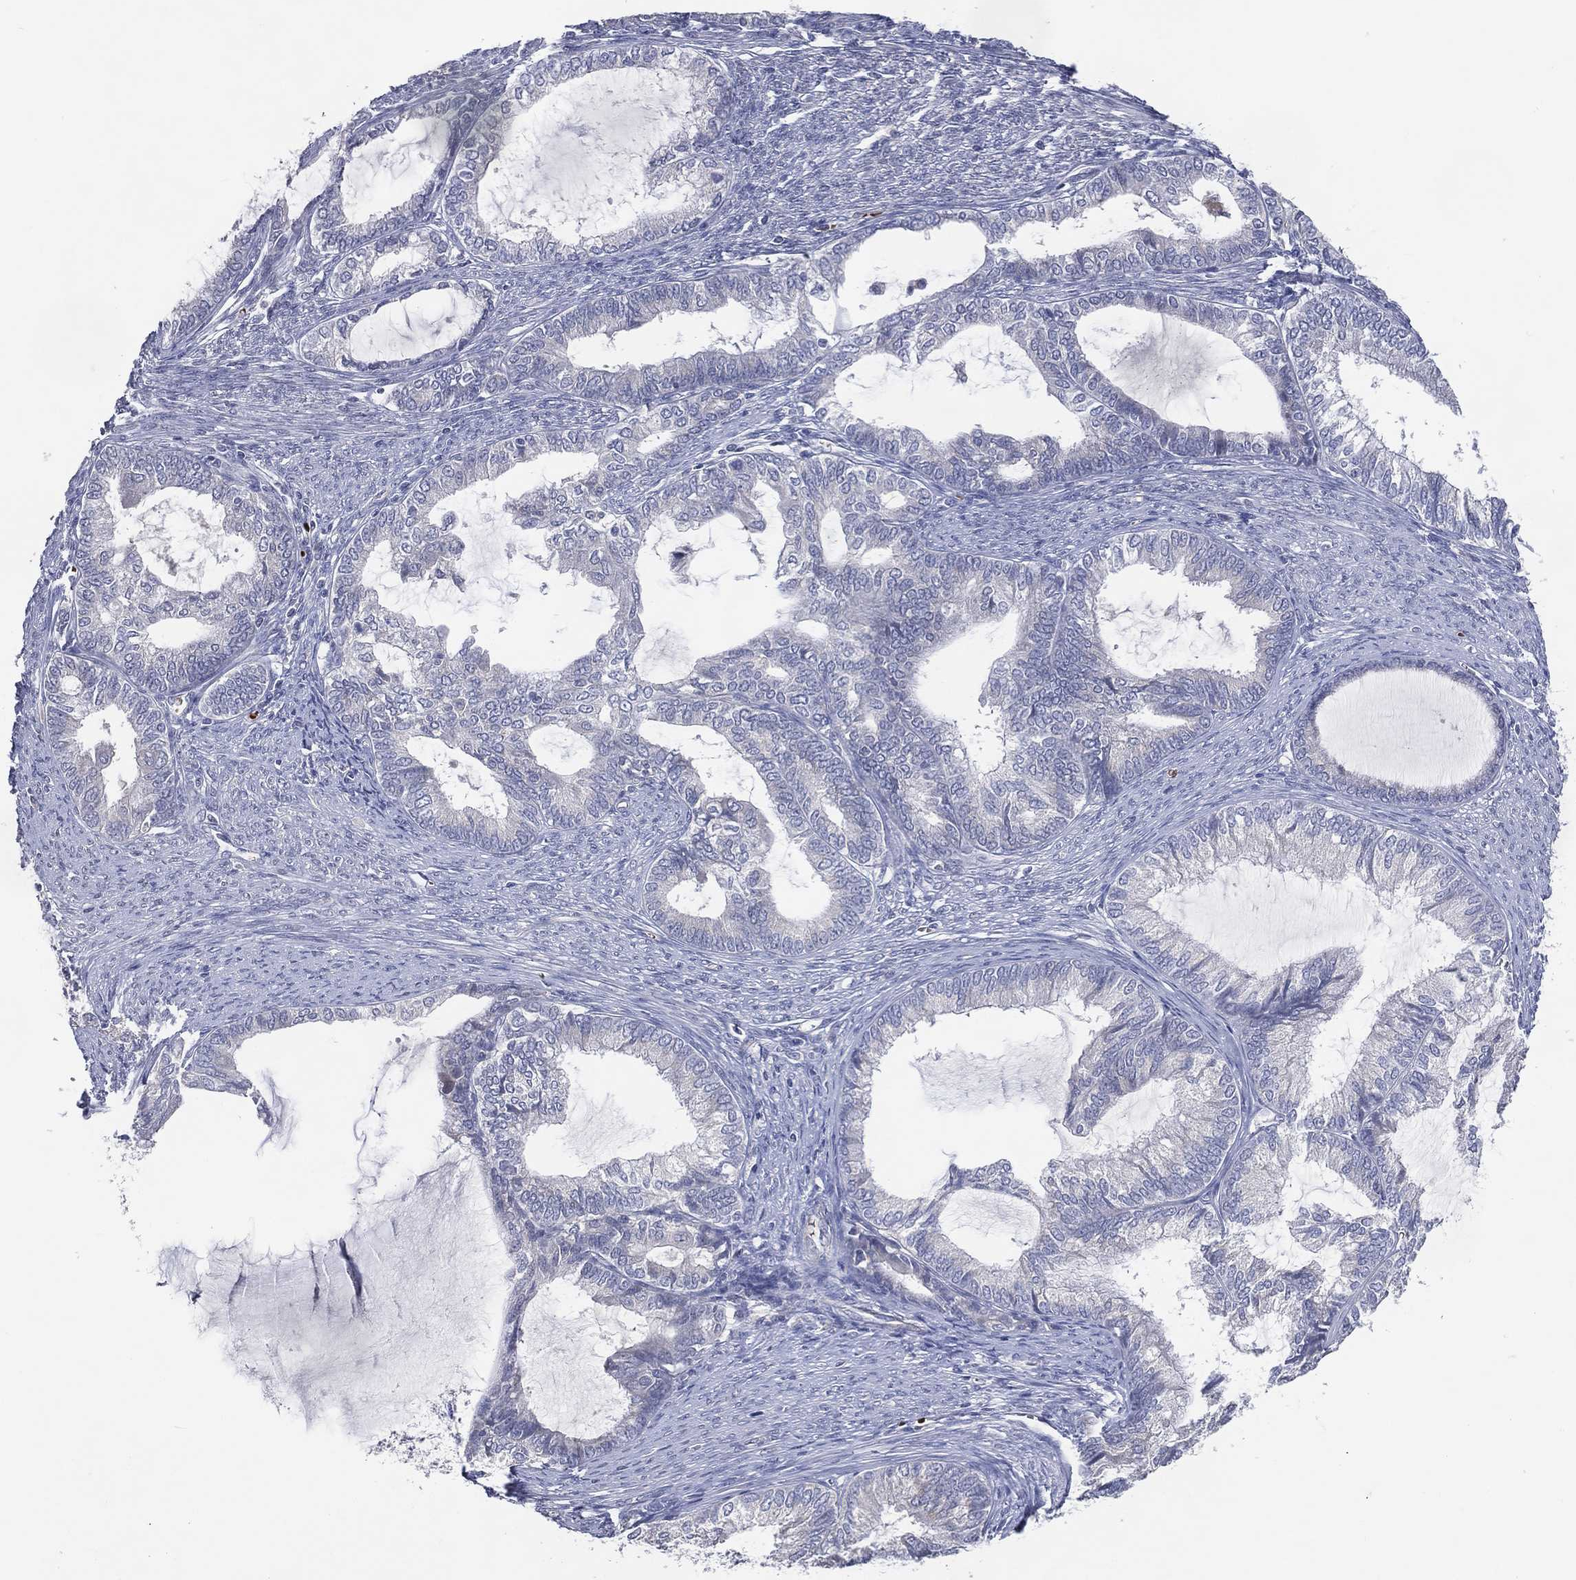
{"staining": {"intensity": "negative", "quantity": "none", "location": "none"}, "tissue": "endometrial cancer", "cell_type": "Tumor cells", "image_type": "cancer", "snomed": [{"axis": "morphology", "description": "Adenocarcinoma, NOS"}, {"axis": "topography", "description": "Endometrium"}], "caption": "Immunohistochemistry of endometrial cancer exhibits no staining in tumor cells.", "gene": "DNAH7", "patient": {"sex": "female", "age": 86}}